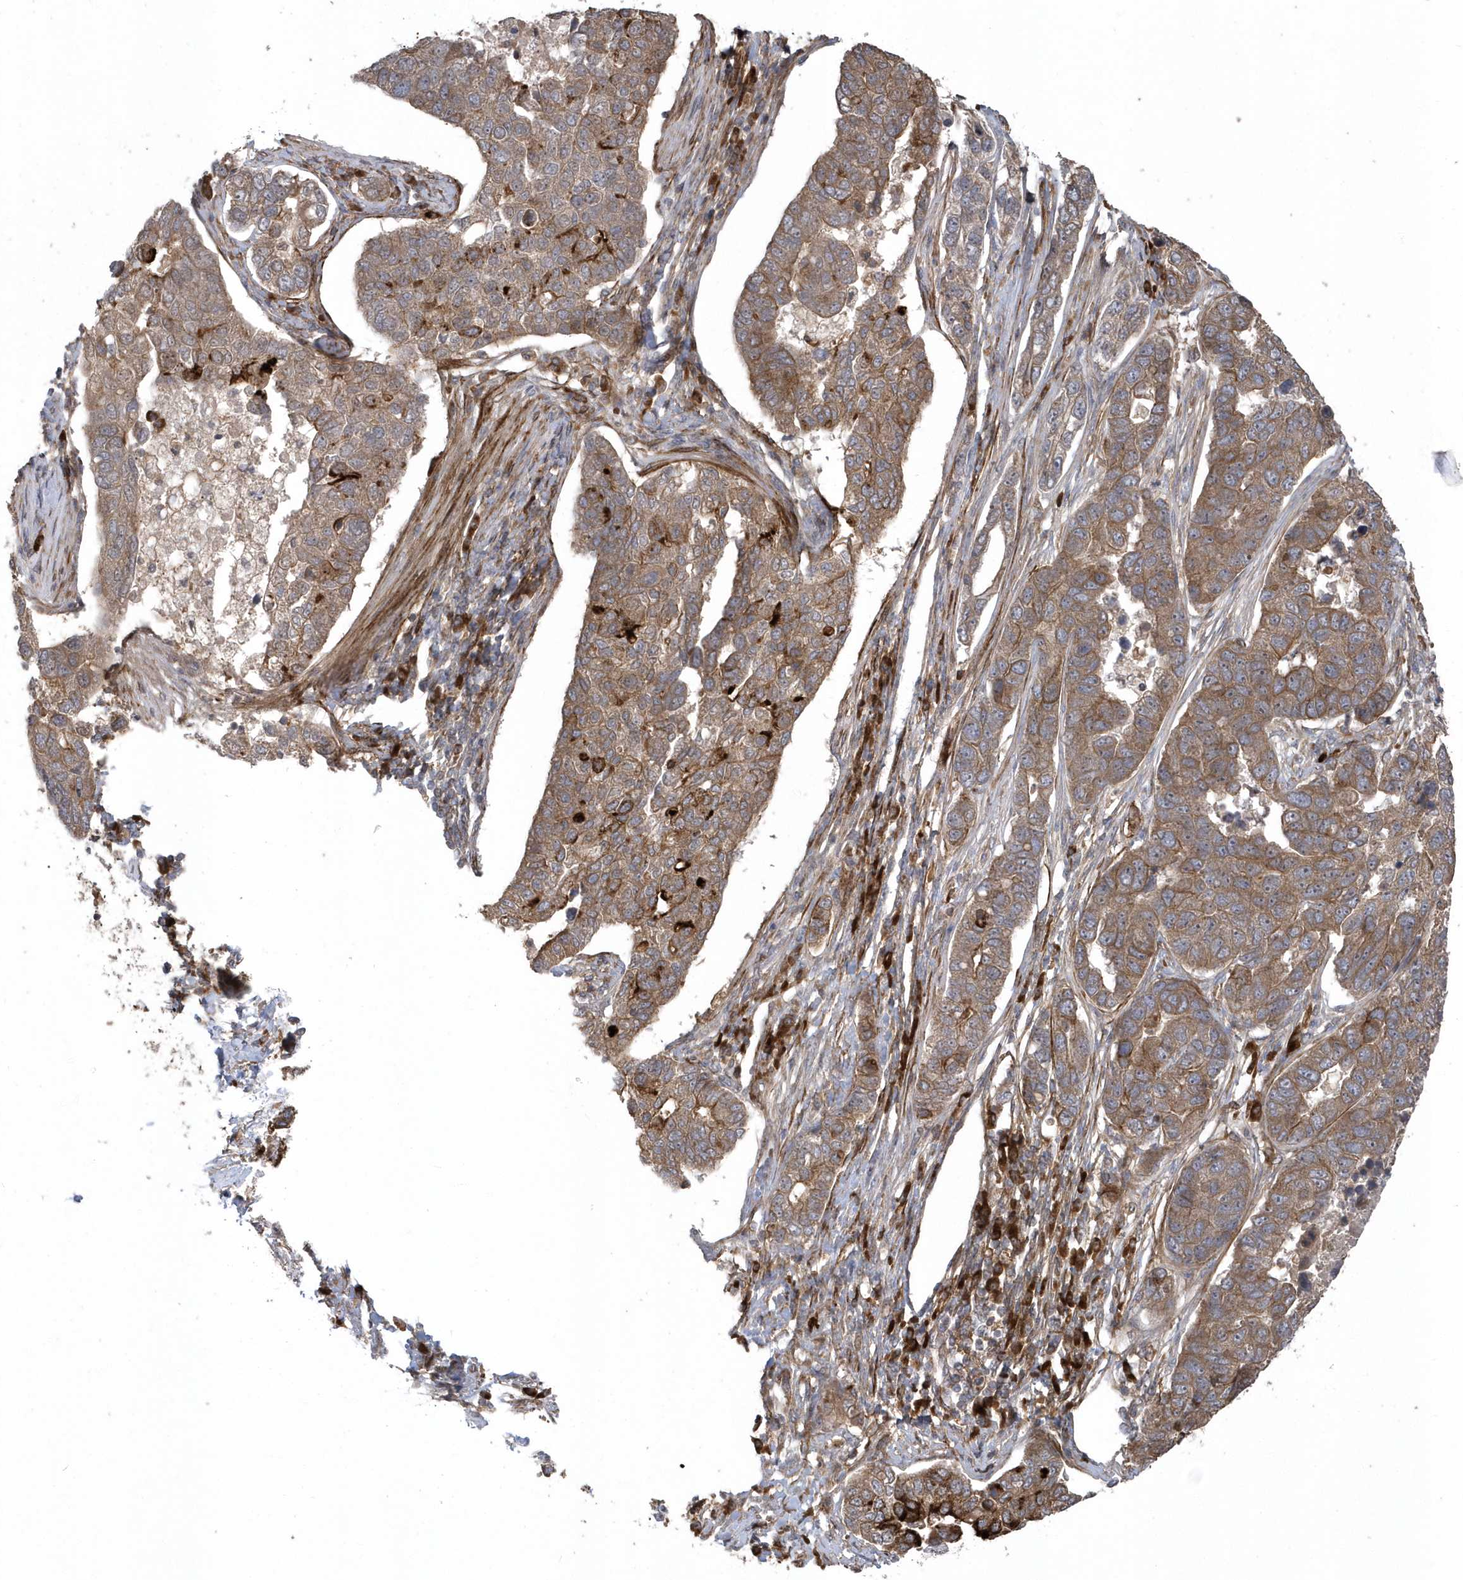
{"staining": {"intensity": "moderate", "quantity": ">75%", "location": "cytoplasmic/membranous"}, "tissue": "pancreatic cancer", "cell_type": "Tumor cells", "image_type": "cancer", "snomed": [{"axis": "morphology", "description": "Adenocarcinoma, NOS"}, {"axis": "topography", "description": "Pancreas"}], "caption": "An immunohistochemistry photomicrograph of tumor tissue is shown. Protein staining in brown highlights moderate cytoplasmic/membranous positivity in pancreatic cancer (adenocarcinoma) within tumor cells. Ihc stains the protein of interest in brown and the nuclei are stained blue.", "gene": "HERPUD1", "patient": {"sex": "female", "age": 61}}